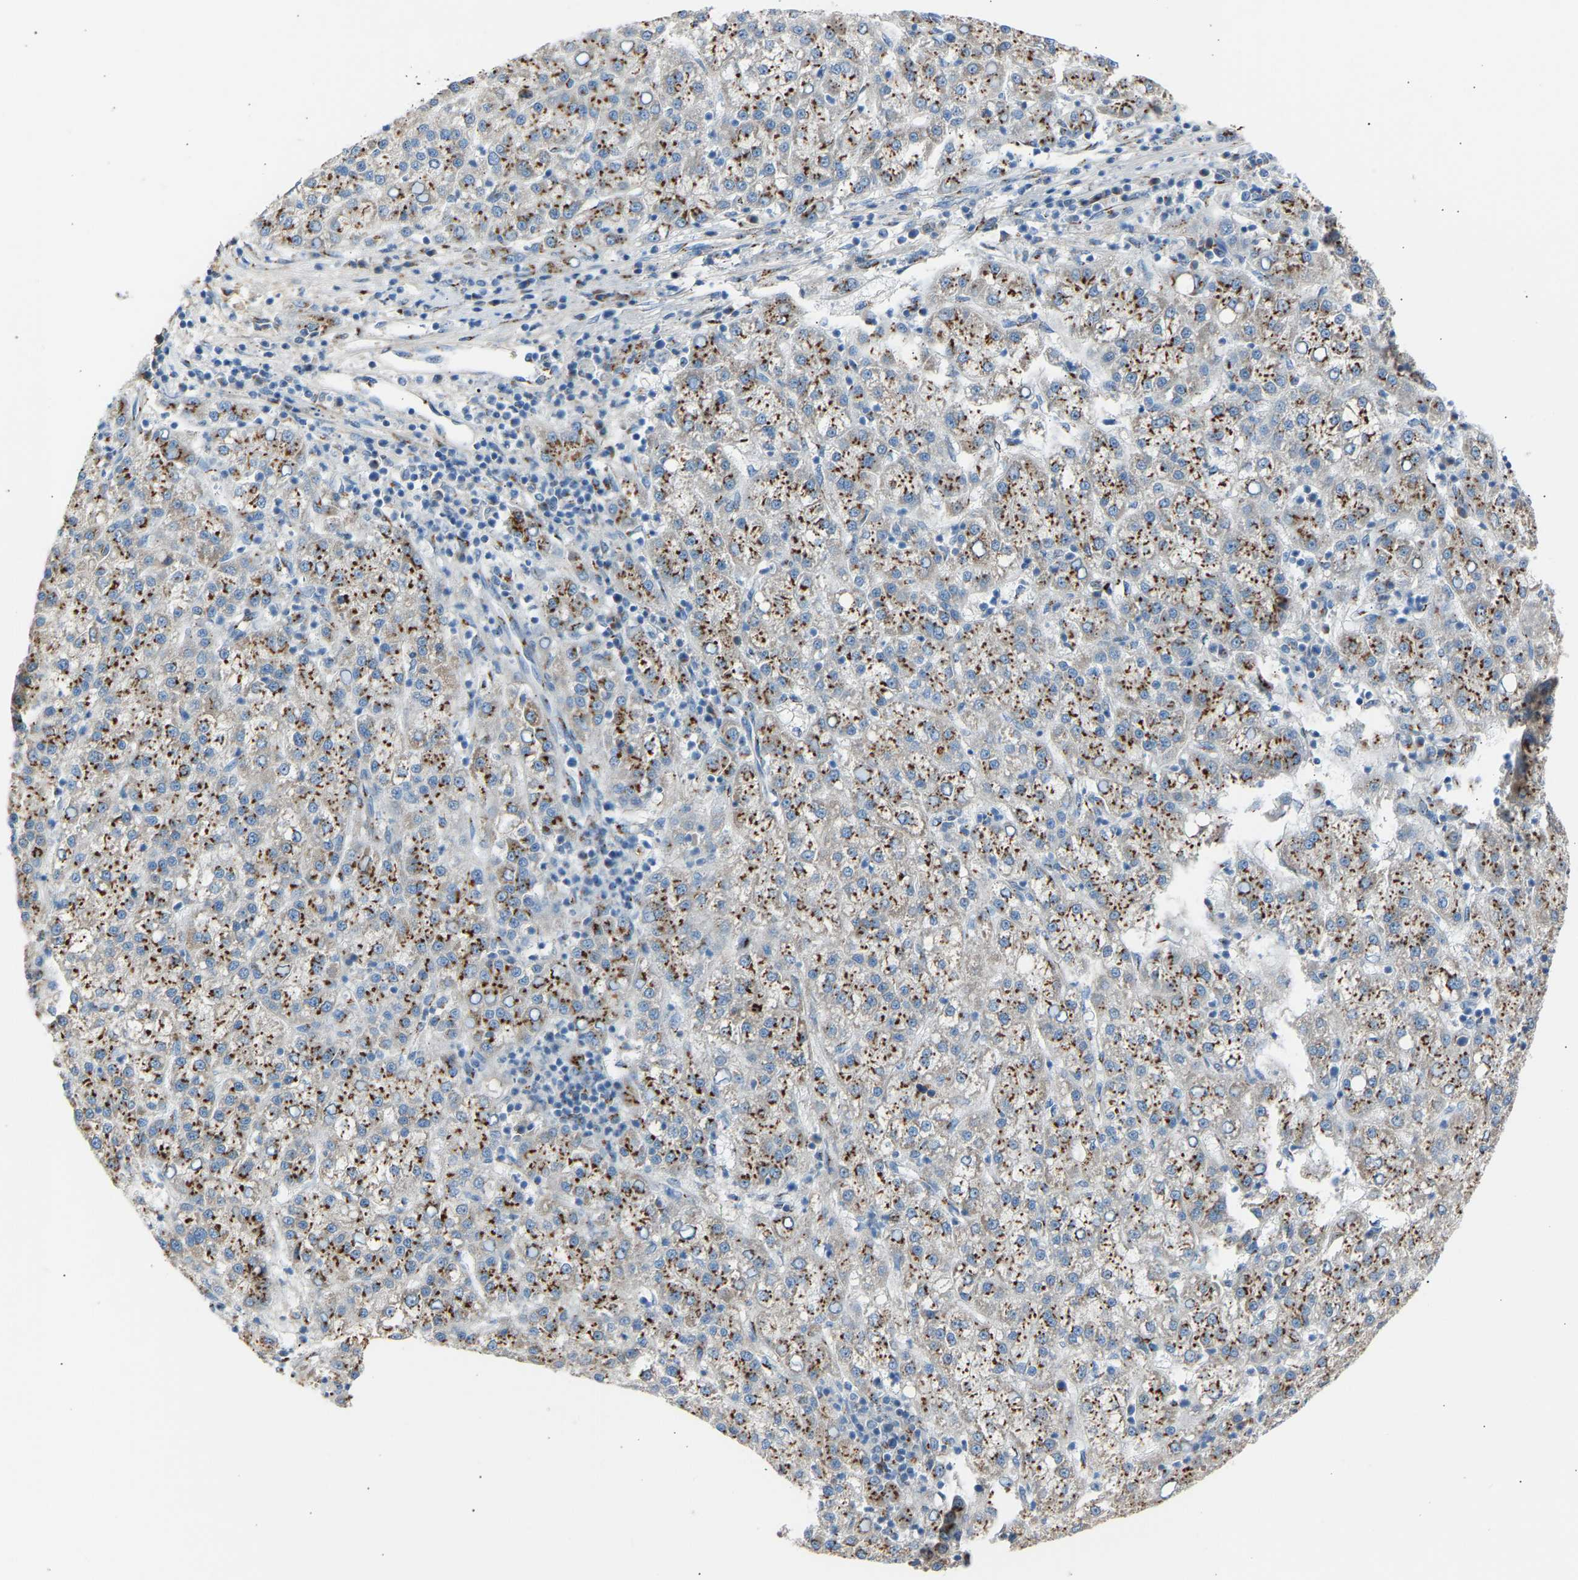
{"staining": {"intensity": "moderate", "quantity": ">75%", "location": "cytoplasmic/membranous"}, "tissue": "liver cancer", "cell_type": "Tumor cells", "image_type": "cancer", "snomed": [{"axis": "morphology", "description": "Carcinoma, Hepatocellular, NOS"}, {"axis": "topography", "description": "Liver"}], "caption": "Liver cancer (hepatocellular carcinoma) stained for a protein (brown) exhibits moderate cytoplasmic/membranous positive positivity in about >75% of tumor cells.", "gene": "CYREN", "patient": {"sex": "female", "age": 58}}